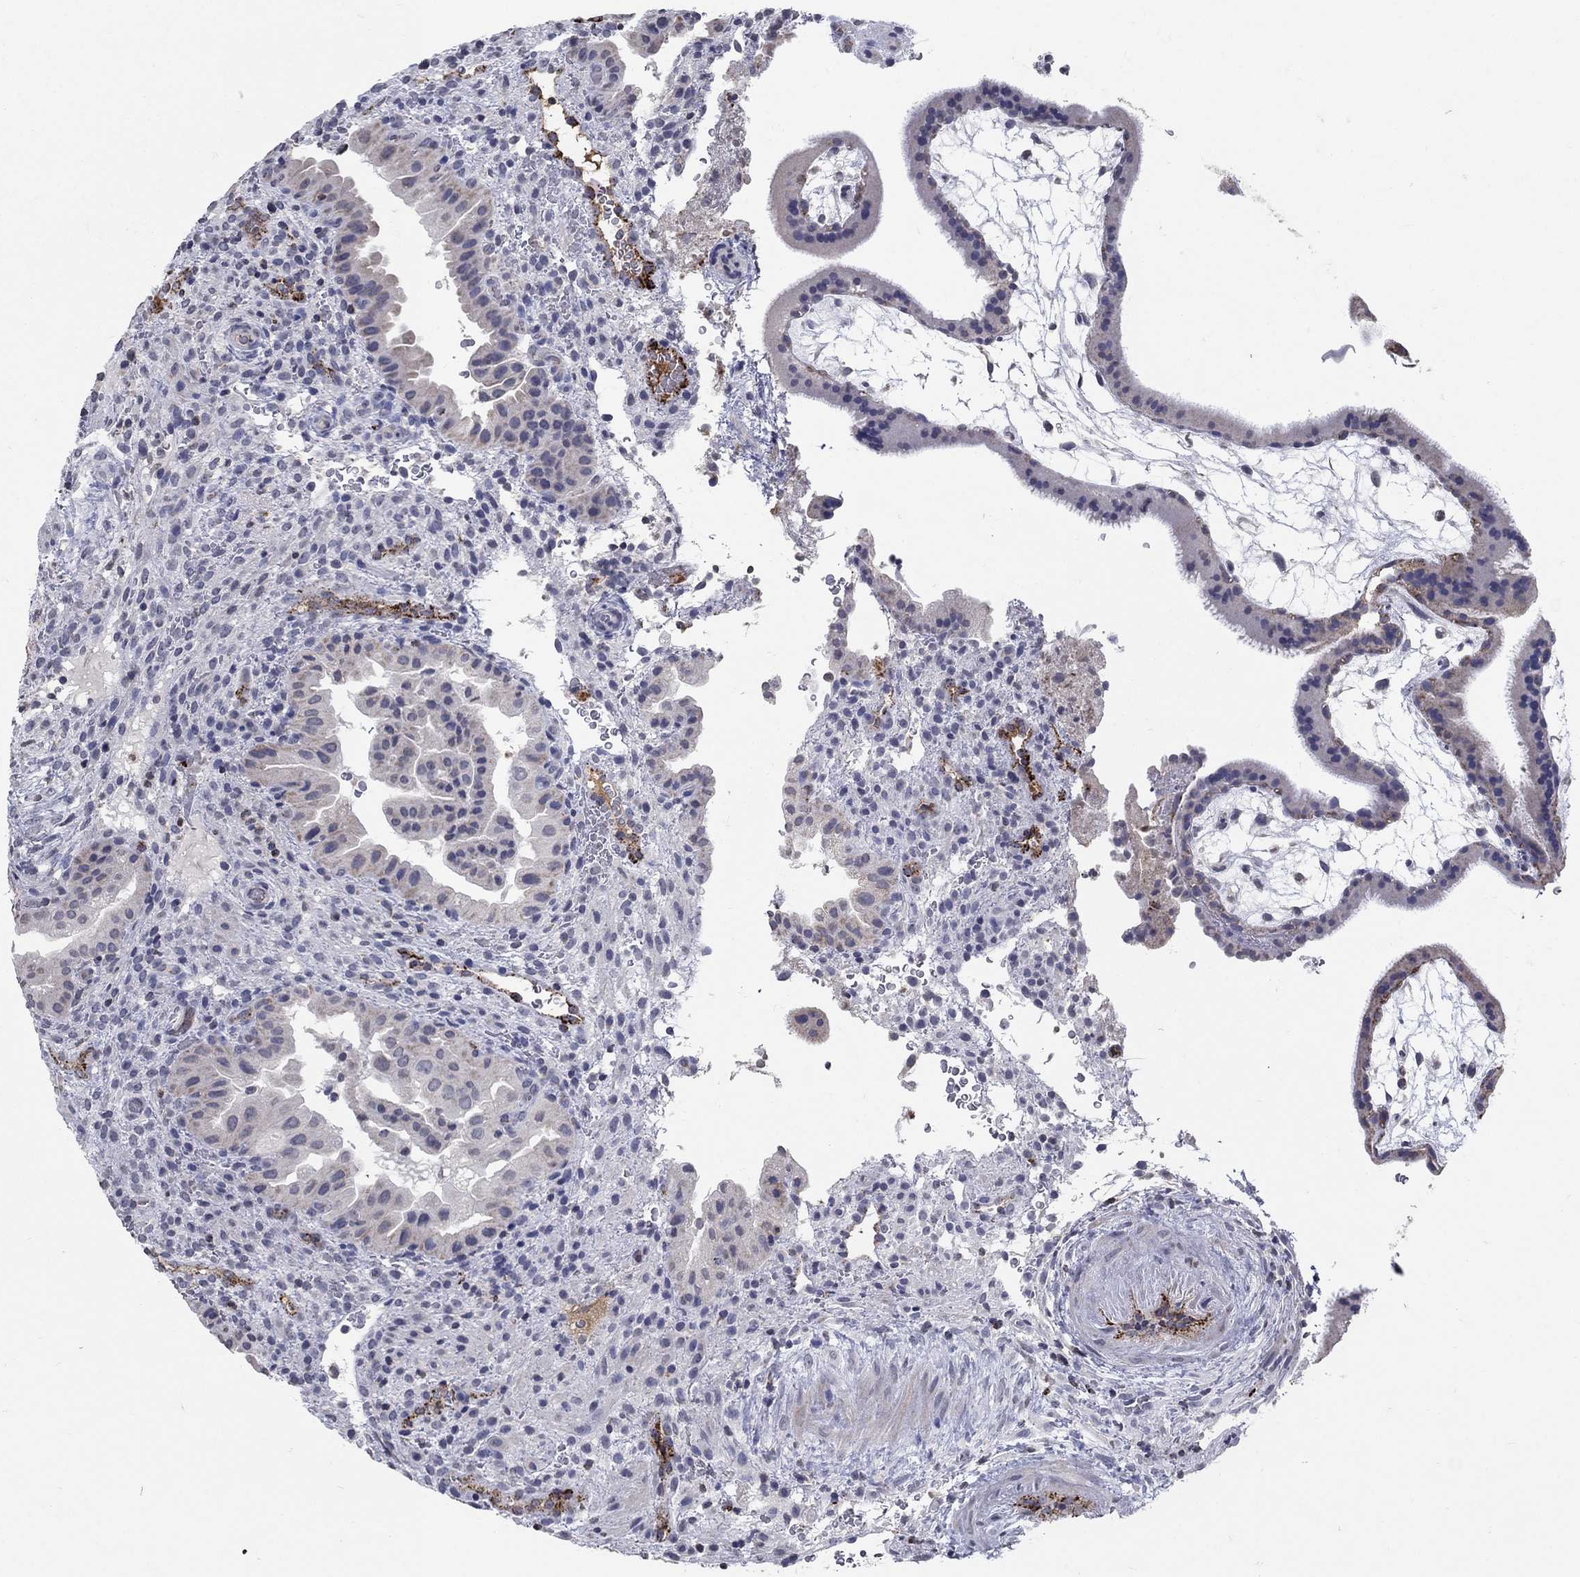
{"staining": {"intensity": "weak", "quantity": "<25%", "location": "cytoplasmic/membranous"}, "tissue": "placenta", "cell_type": "Decidual cells", "image_type": "normal", "snomed": [{"axis": "morphology", "description": "Normal tissue, NOS"}, {"axis": "topography", "description": "Placenta"}], "caption": "Decidual cells show no significant protein positivity in benign placenta. (Brightfield microscopy of DAB IHC at high magnification).", "gene": "TINAG", "patient": {"sex": "female", "age": 19}}